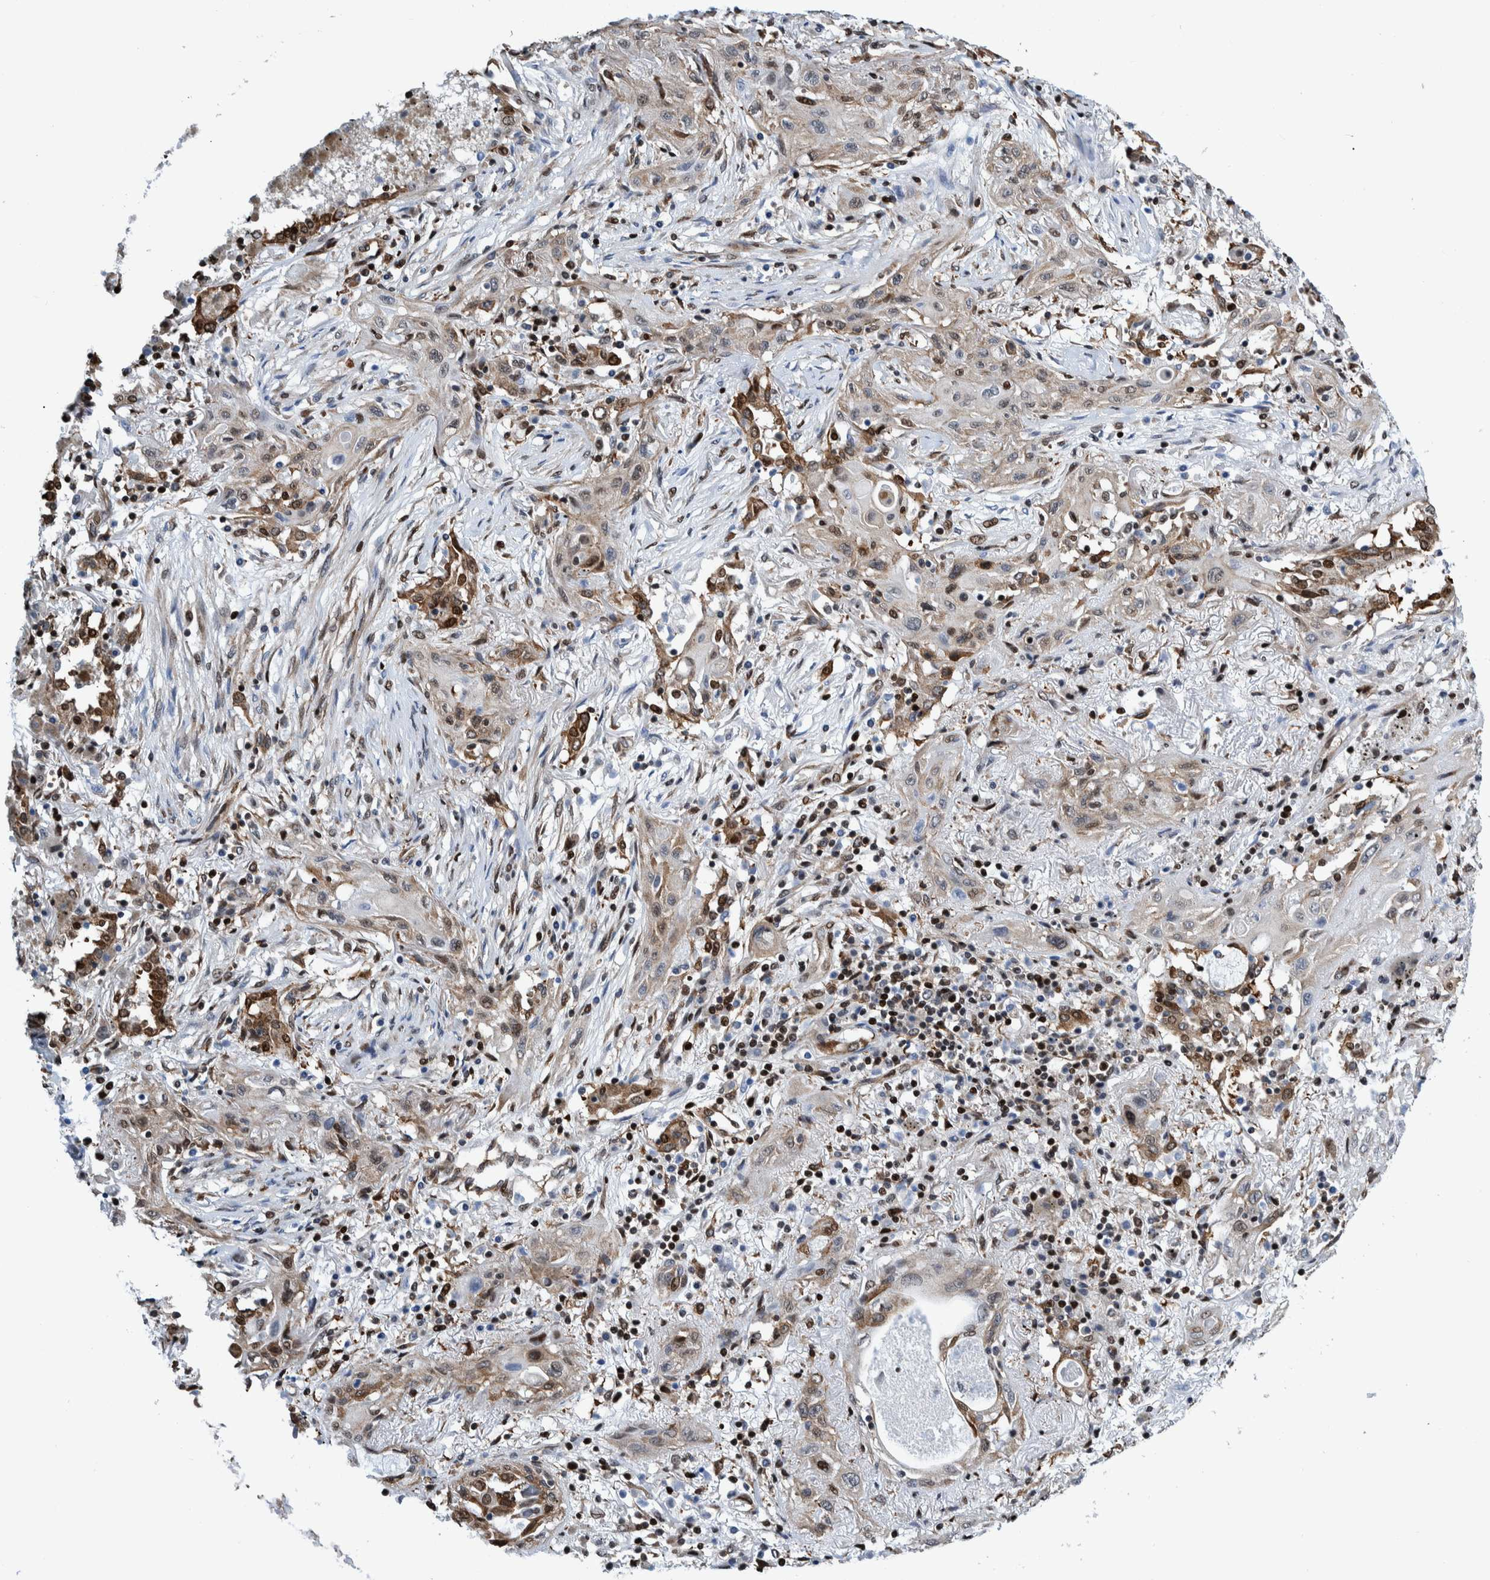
{"staining": {"intensity": "weak", "quantity": "<25%", "location": "cytoplasmic/membranous,nuclear"}, "tissue": "lung cancer", "cell_type": "Tumor cells", "image_type": "cancer", "snomed": [{"axis": "morphology", "description": "Squamous cell carcinoma, NOS"}, {"axis": "topography", "description": "Lung"}], "caption": "DAB immunohistochemical staining of human squamous cell carcinoma (lung) displays no significant positivity in tumor cells. (DAB IHC with hematoxylin counter stain).", "gene": "HEATR9", "patient": {"sex": "female", "age": 47}}